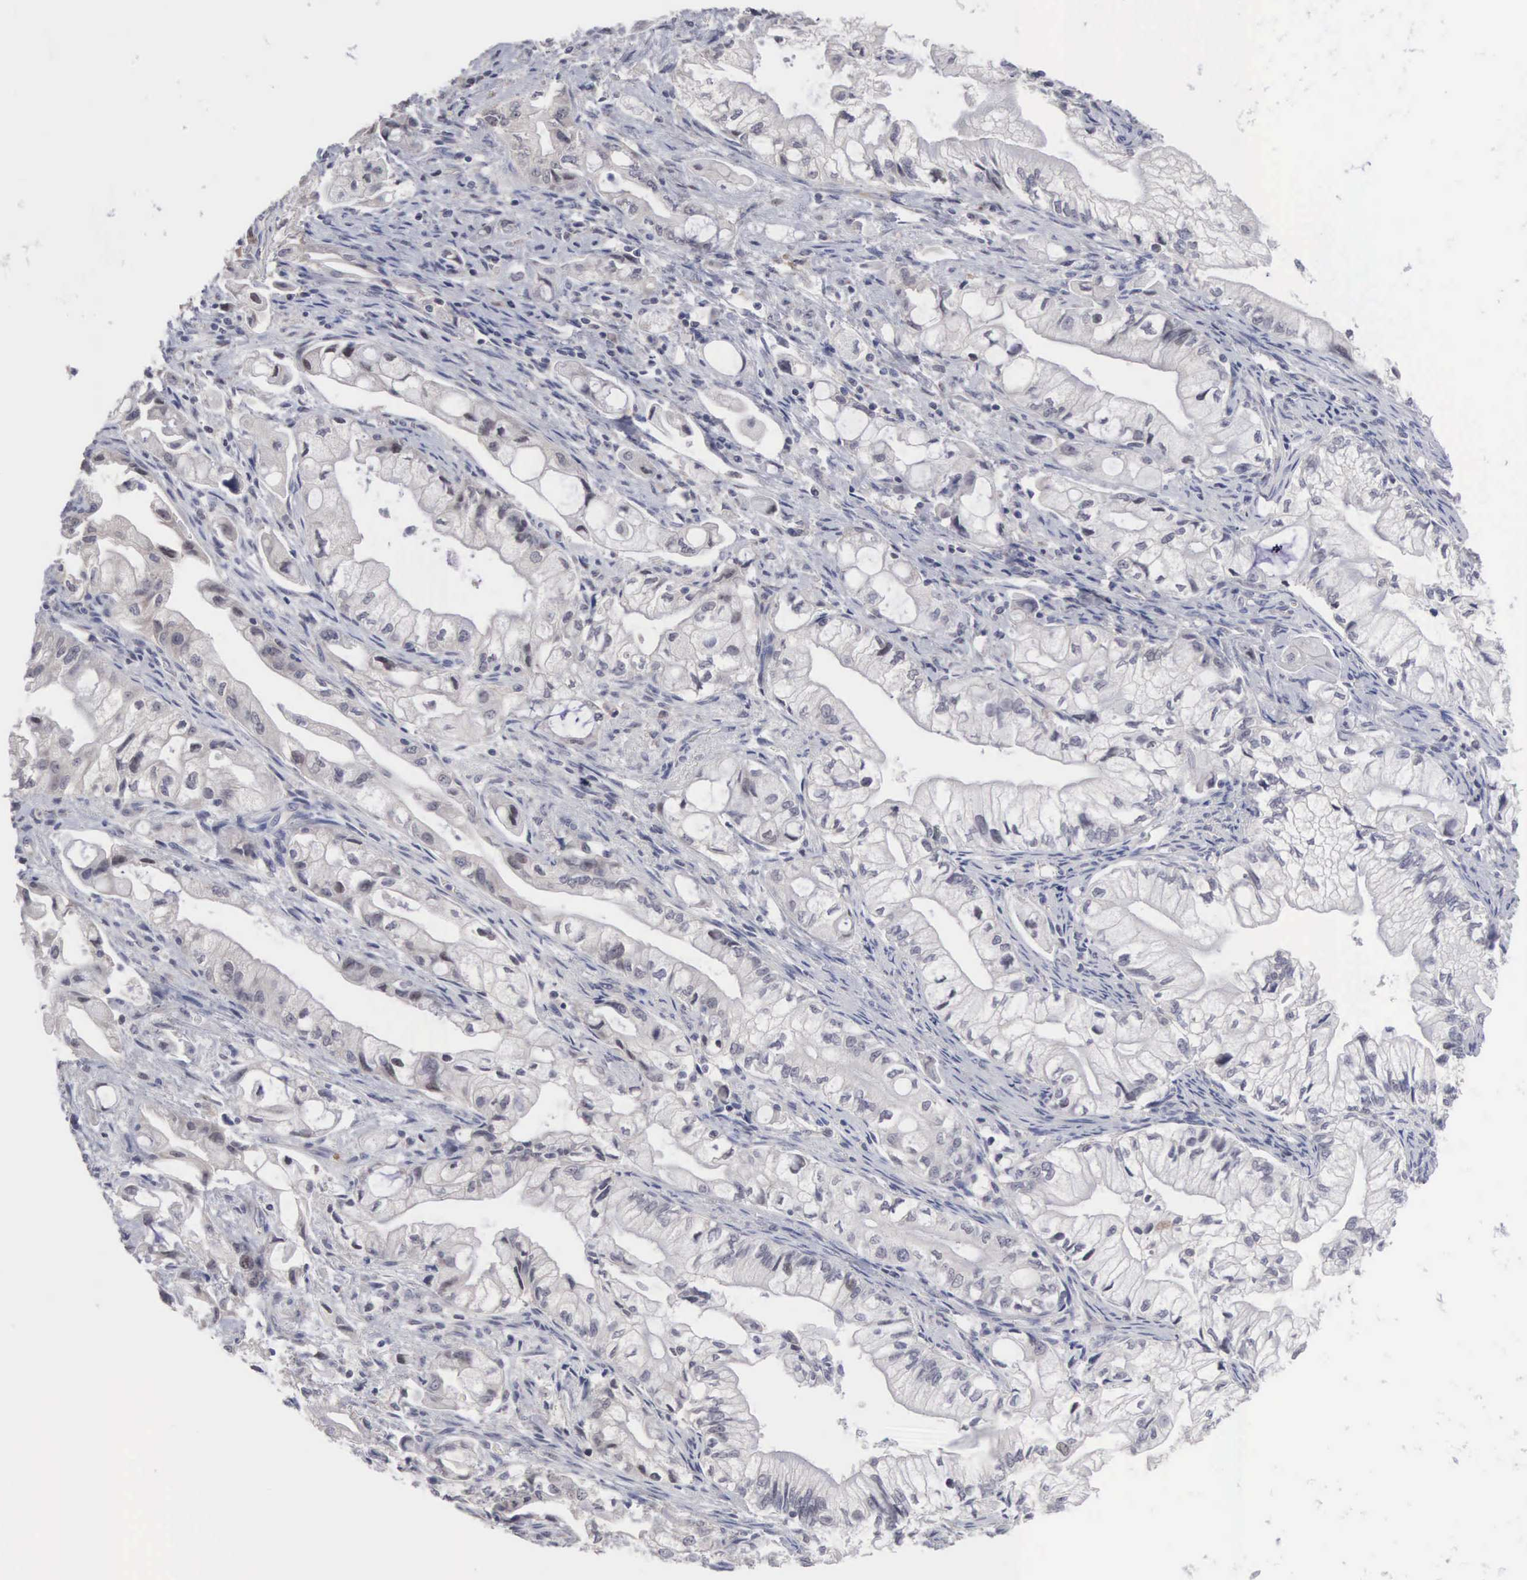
{"staining": {"intensity": "negative", "quantity": "none", "location": "none"}, "tissue": "pancreatic cancer", "cell_type": "Tumor cells", "image_type": "cancer", "snomed": [{"axis": "morphology", "description": "Adenocarcinoma, NOS"}, {"axis": "topography", "description": "Pancreas"}], "caption": "An immunohistochemistry (IHC) histopathology image of adenocarcinoma (pancreatic) is shown. There is no staining in tumor cells of adenocarcinoma (pancreatic).", "gene": "ACOT4", "patient": {"sex": "male", "age": 79}}